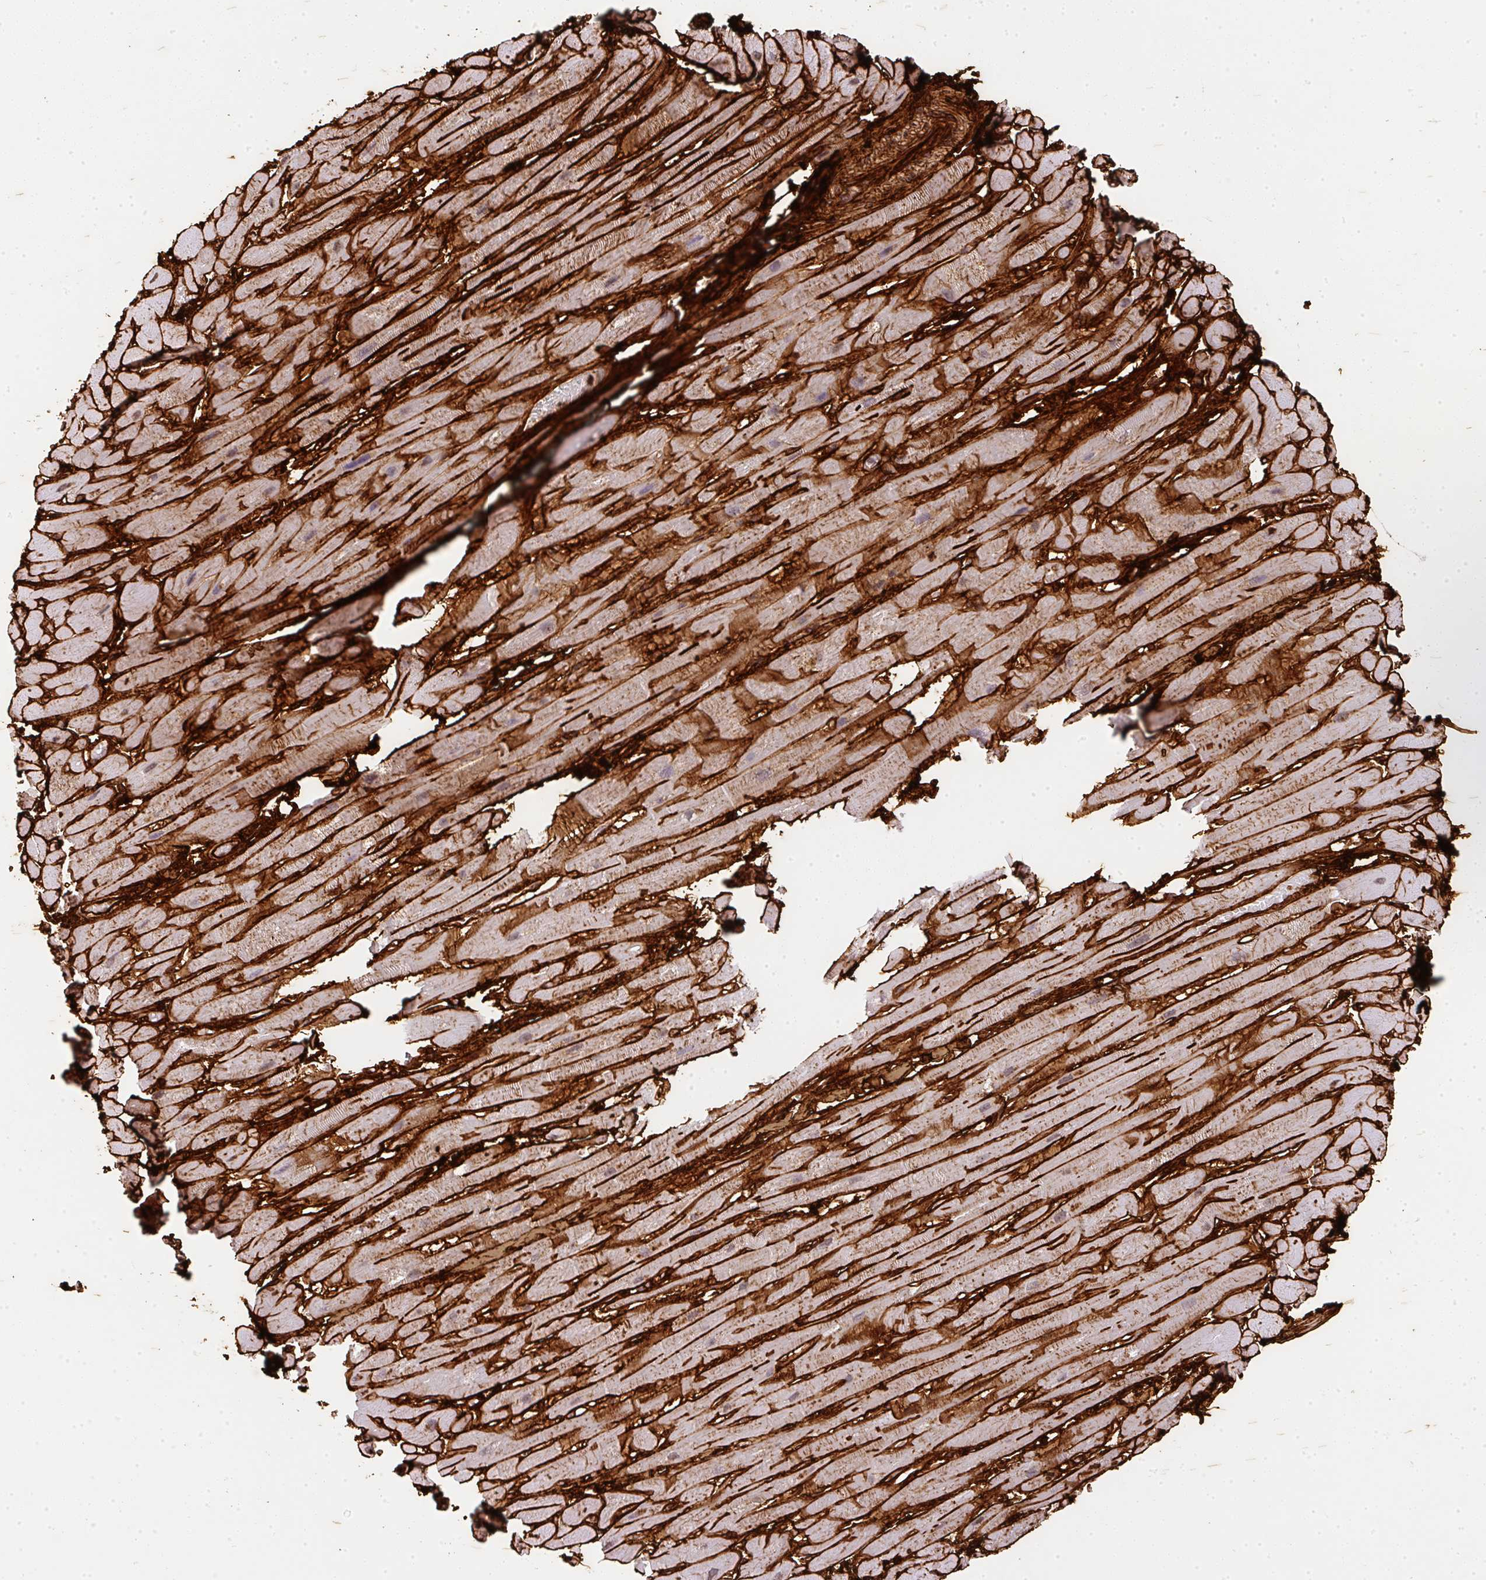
{"staining": {"intensity": "strong", "quantity": ">75%", "location": "cytoplasmic/membranous"}, "tissue": "heart muscle", "cell_type": "Cardiomyocytes", "image_type": "normal", "snomed": [{"axis": "morphology", "description": "Normal tissue, NOS"}, {"axis": "topography", "description": "Heart"}], "caption": "A micrograph showing strong cytoplasmic/membranous staining in about >75% of cardiomyocytes in benign heart muscle, as visualized by brown immunohistochemical staining.", "gene": "COL3A1", "patient": {"sex": "male", "age": 37}}